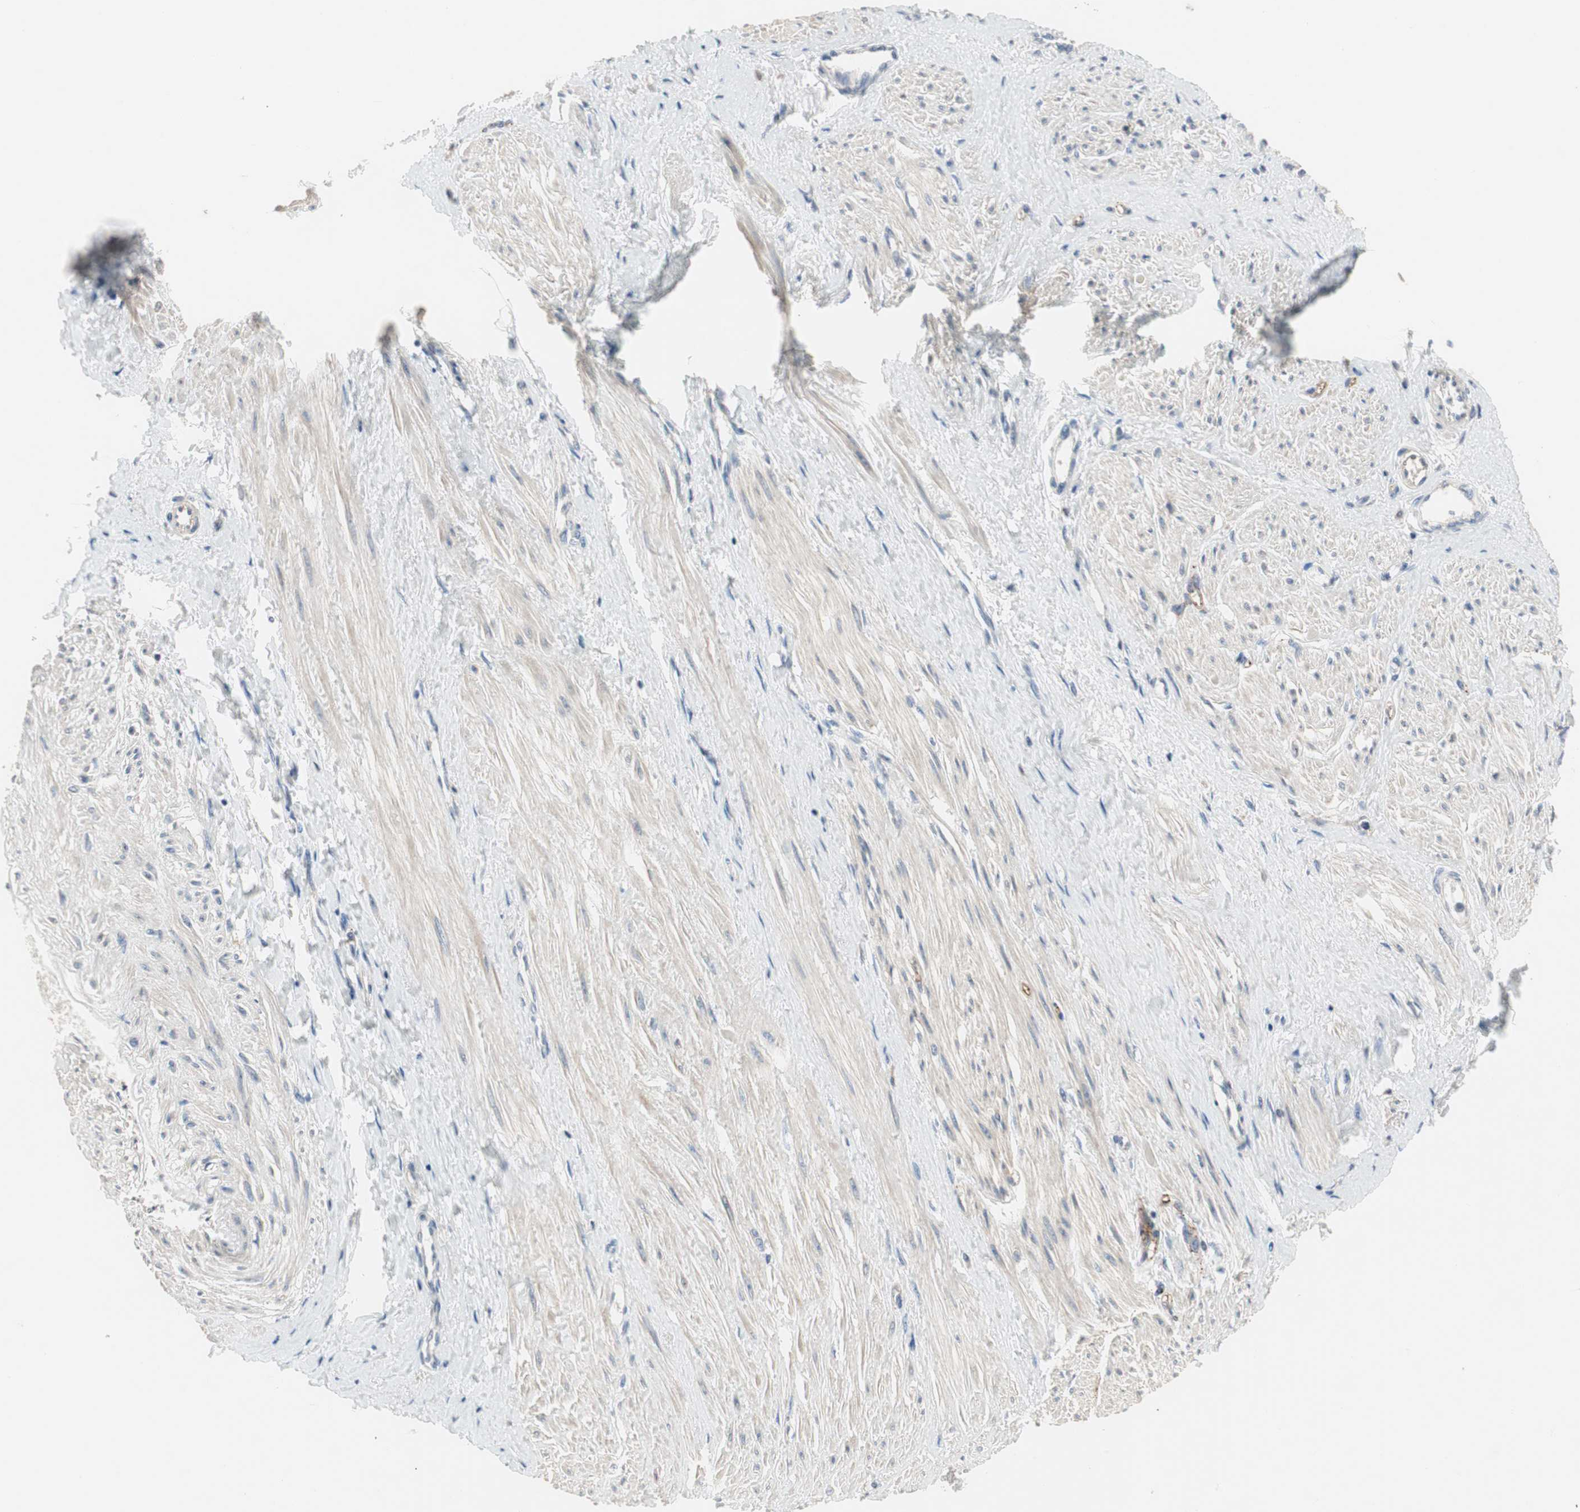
{"staining": {"intensity": "negative", "quantity": "none", "location": "none"}, "tissue": "smooth muscle", "cell_type": "Smooth muscle cells", "image_type": "normal", "snomed": [{"axis": "morphology", "description": "Normal tissue, NOS"}, {"axis": "topography", "description": "Smooth muscle"}, {"axis": "topography", "description": "Uterus"}], "caption": "Benign smooth muscle was stained to show a protein in brown. There is no significant positivity in smooth muscle cells. The staining was performed using DAB (3,3'-diaminobenzidine) to visualize the protein expression in brown, while the nuclei were stained in blue with hematoxylin (Magnification: 20x).", "gene": "ALPL", "patient": {"sex": "female", "age": 39}}